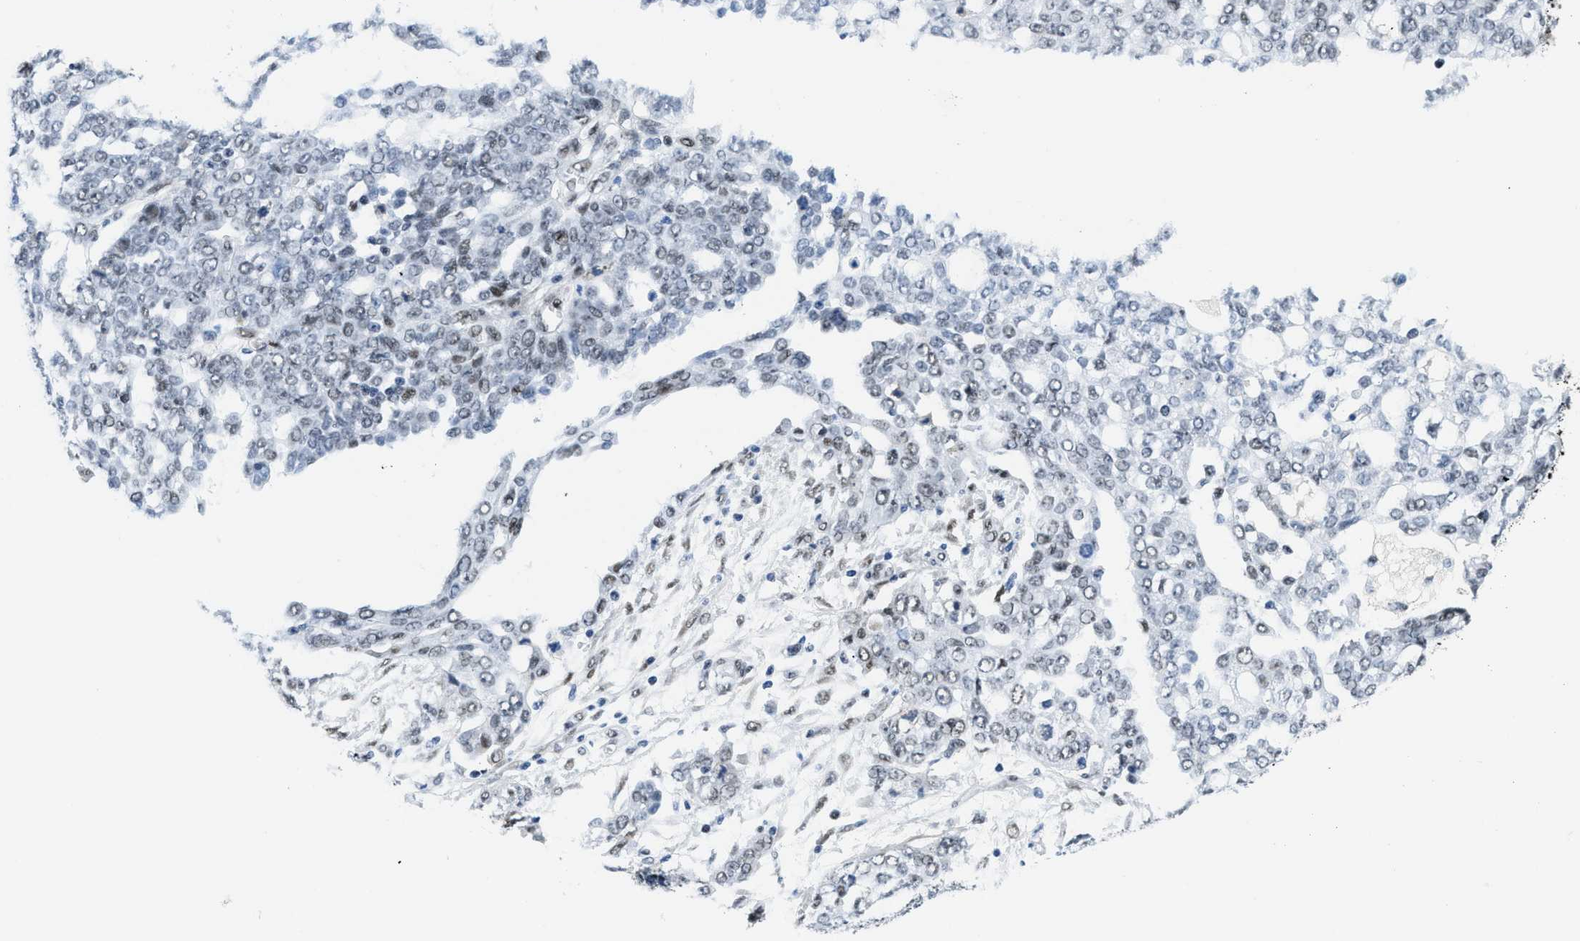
{"staining": {"intensity": "weak", "quantity": "<25%", "location": "nuclear"}, "tissue": "ovarian cancer", "cell_type": "Tumor cells", "image_type": "cancer", "snomed": [{"axis": "morphology", "description": "Cystadenocarcinoma, serous, NOS"}, {"axis": "topography", "description": "Soft tissue"}, {"axis": "topography", "description": "Ovary"}], "caption": "The micrograph reveals no staining of tumor cells in ovarian cancer. (Brightfield microscopy of DAB immunohistochemistry at high magnification).", "gene": "SMARCAD1", "patient": {"sex": "female", "age": 57}}